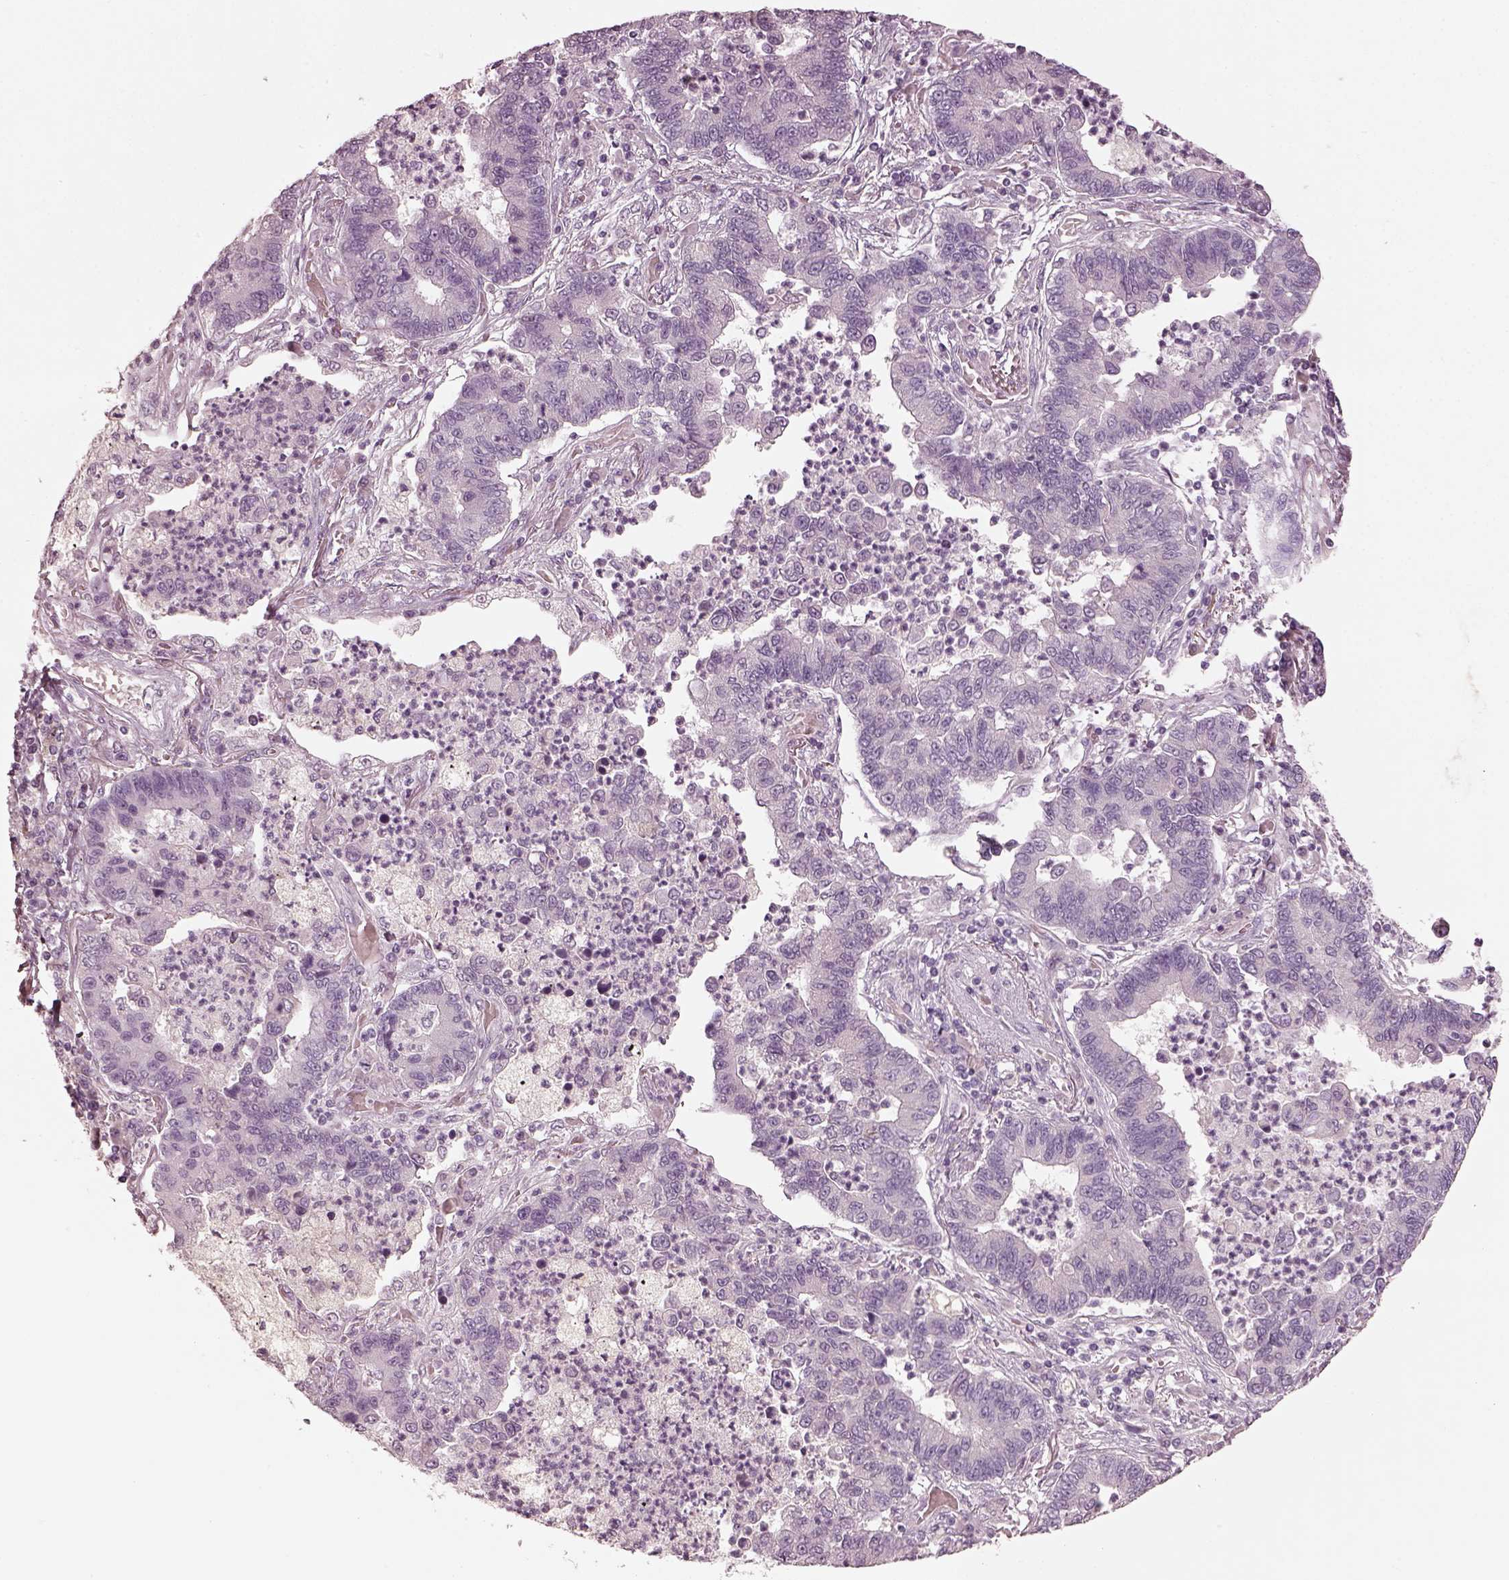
{"staining": {"intensity": "negative", "quantity": "none", "location": "none"}, "tissue": "lung cancer", "cell_type": "Tumor cells", "image_type": "cancer", "snomed": [{"axis": "morphology", "description": "Adenocarcinoma, NOS"}, {"axis": "topography", "description": "Lung"}], "caption": "The histopathology image shows no significant positivity in tumor cells of lung cancer.", "gene": "SPATA6L", "patient": {"sex": "female", "age": 57}}